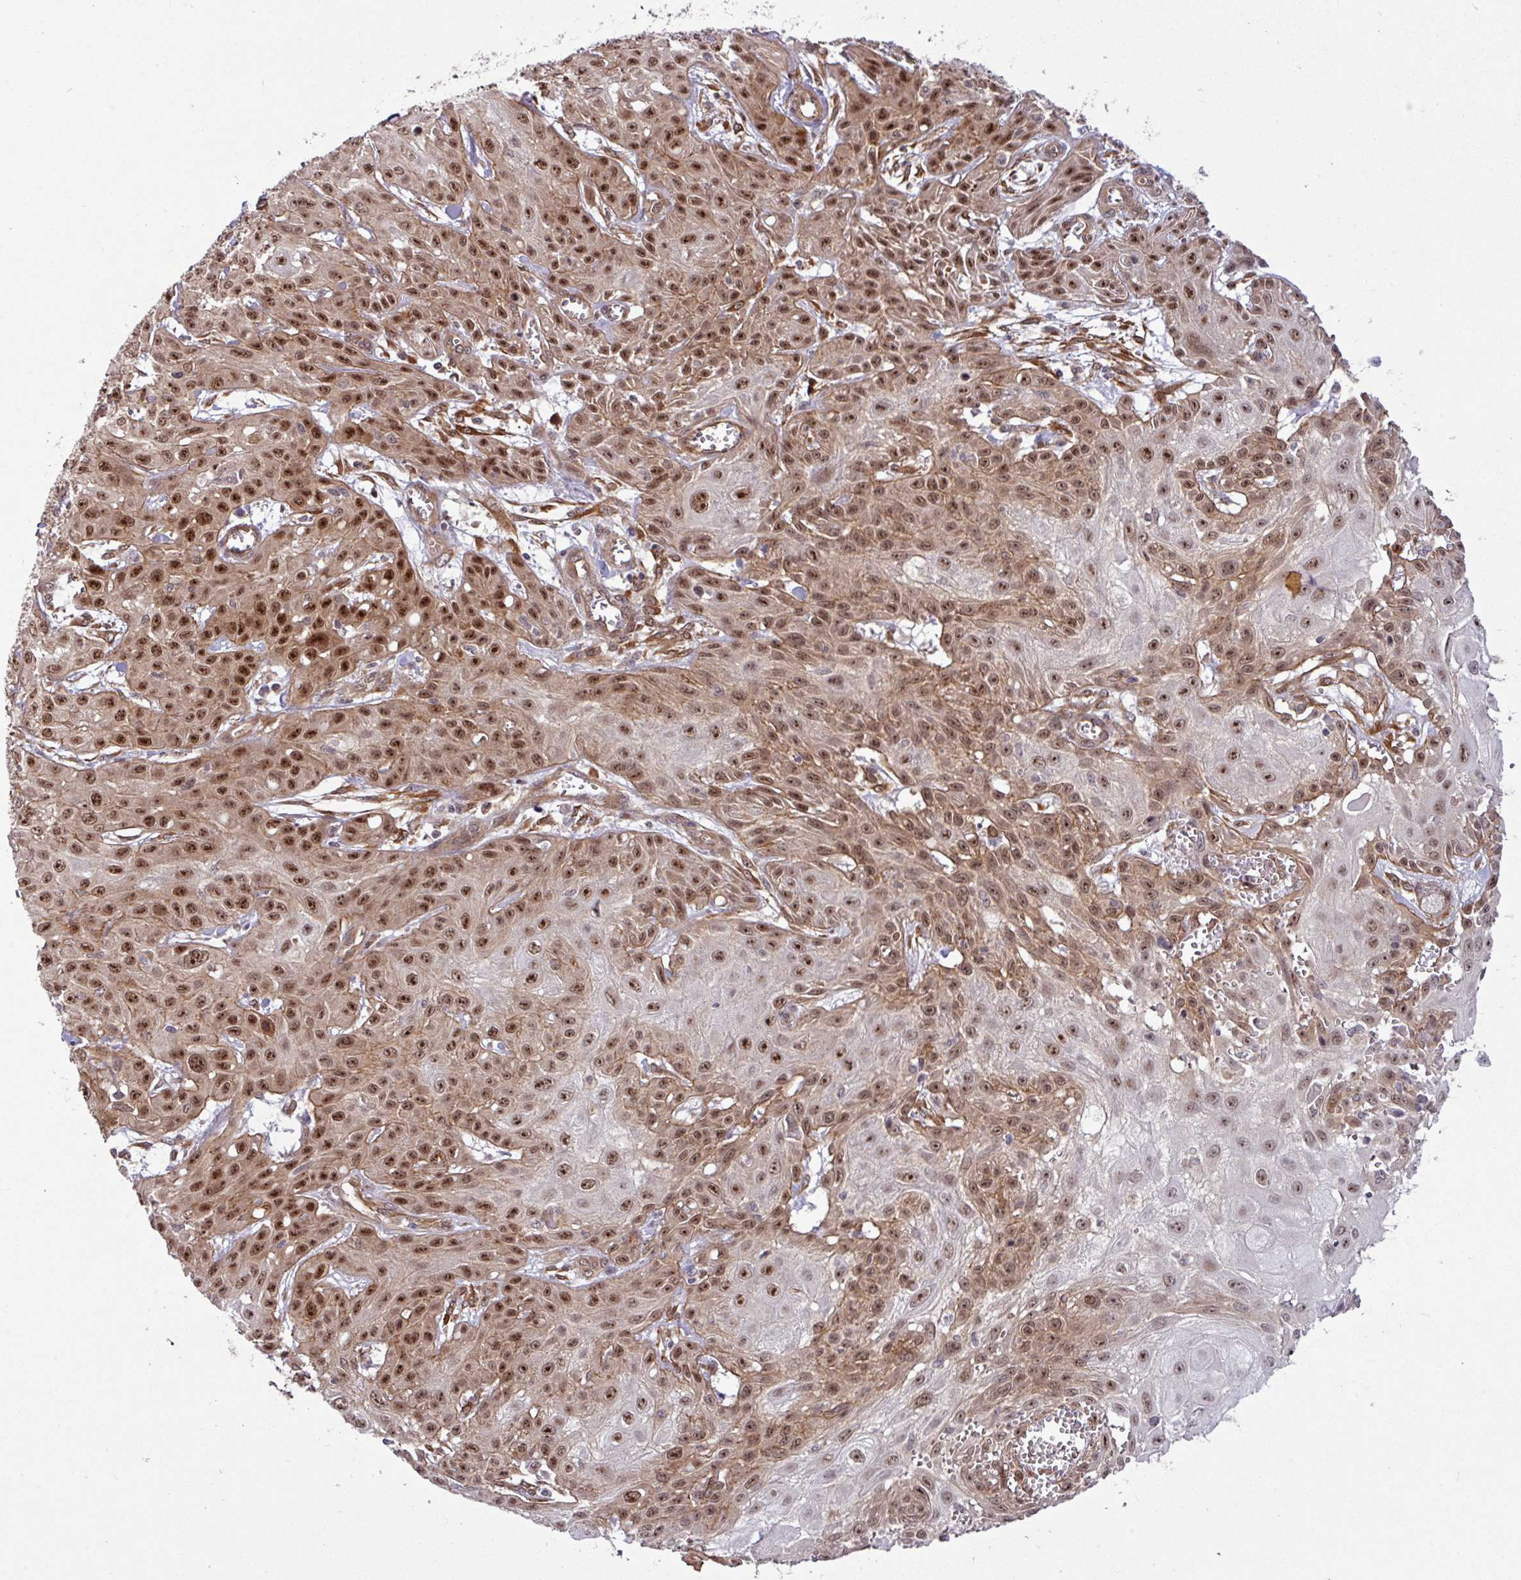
{"staining": {"intensity": "strong", "quantity": ">75%", "location": "nuclear"}, "tissue": "skin cancer", "cell_type": "Tumor cells", "image_type": "cancer", "snomed": [{"axis": "morphology", "description": "Squamous cell carcinoma, NOS"}, {"axis": "topography", "description": "Skin"}, {"axis": "topography", "description": "Vulva"}], "caption": "IHC of skin cancer exhibits high levels of strong nuclear expression in about >75% of tumor cells.", "gene": "C7orf50", "patient": {"sex": "female", "age": 71}}